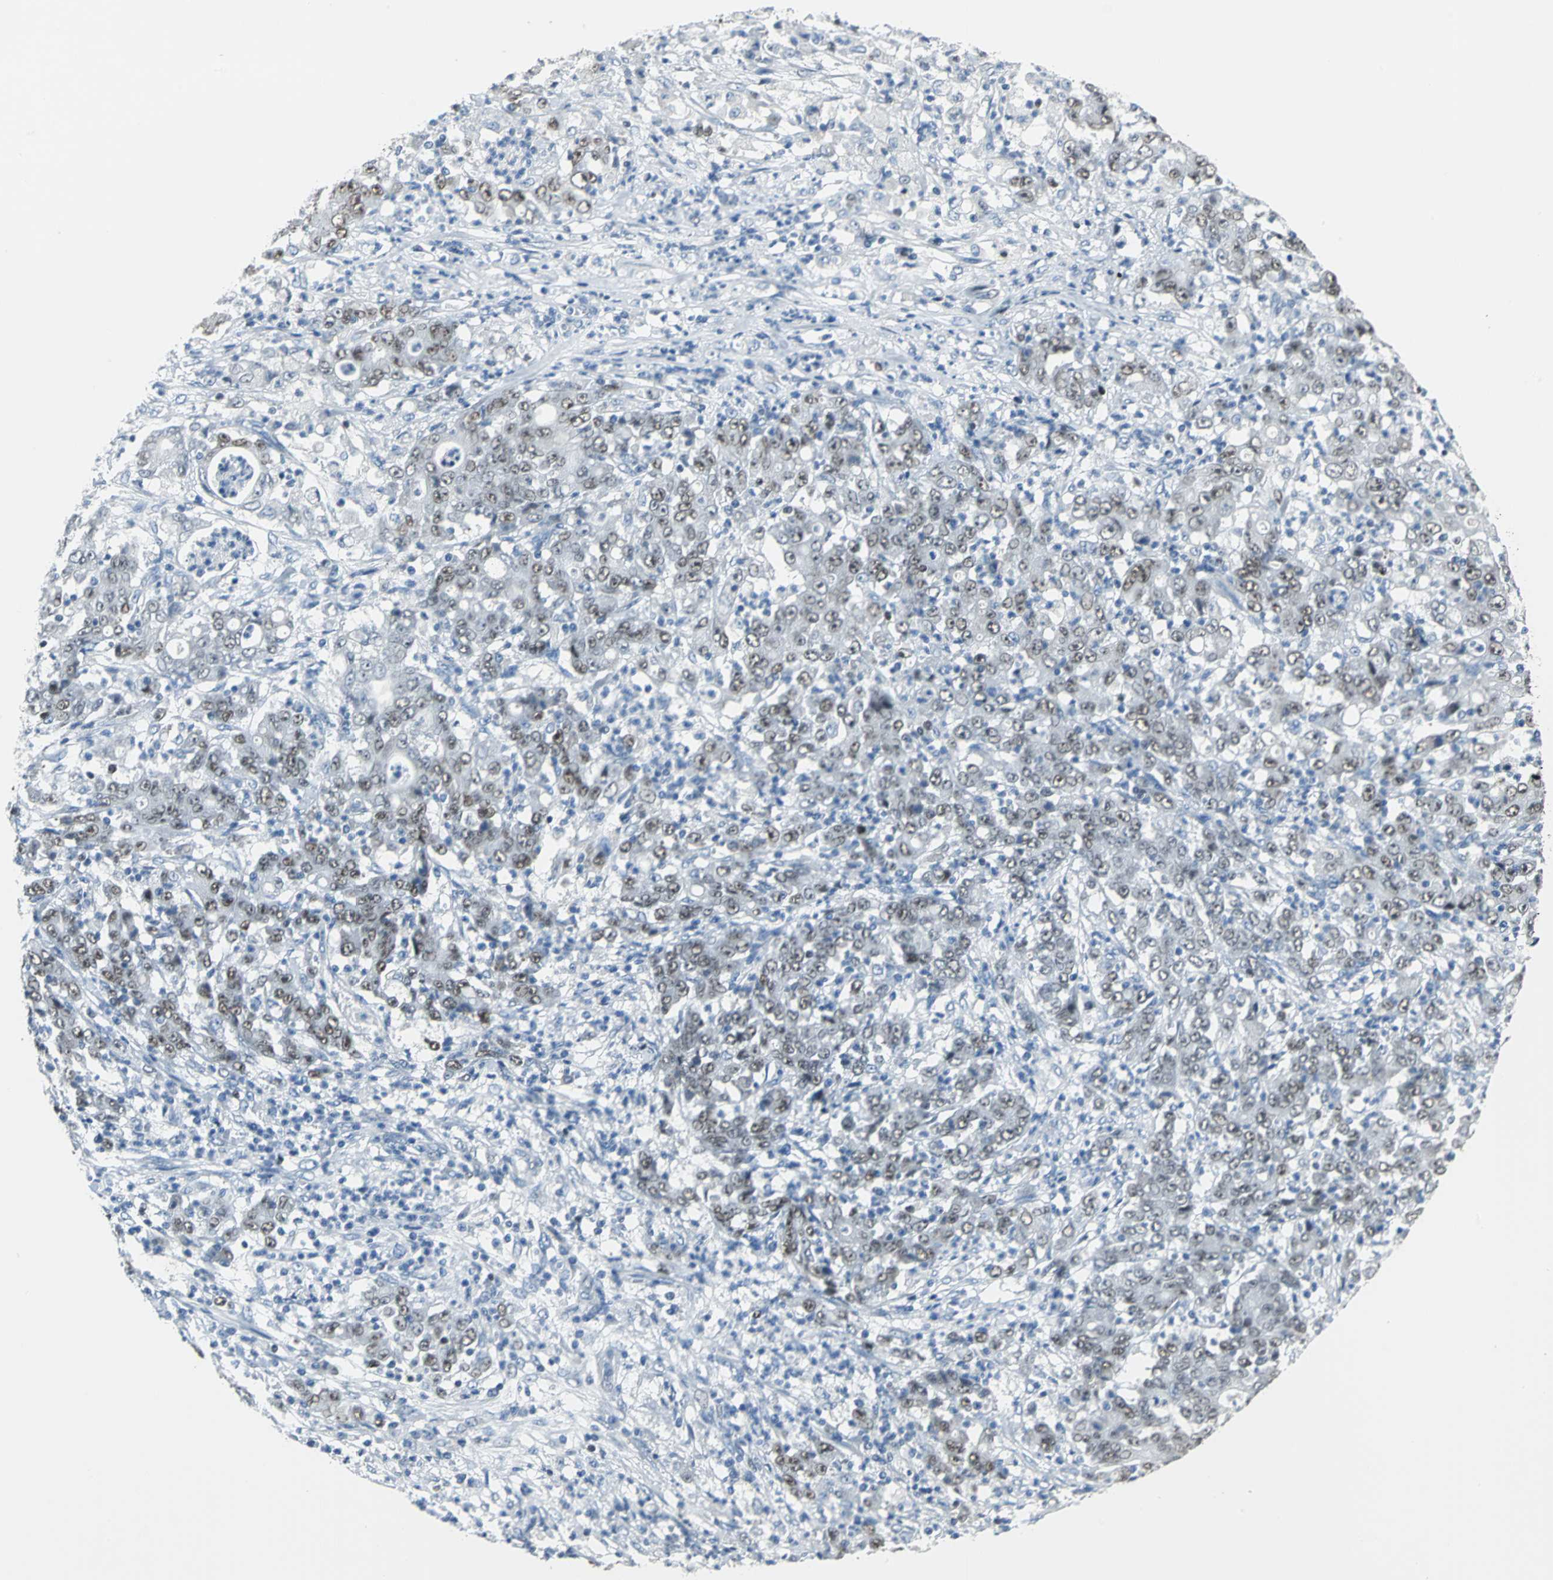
{"staining": {"intensity": "moderate", "quantity": ">75%", "location": "nuclear"}, "tissue": "stomach cancer", "cell_type": "Tumor cells", "image_type": "cancer", "snomed": [{"axis": "morphology", "description": "Adenocarcinoma, NOS"}, {"axis": "topography", "description": "Stomach, lower"}], "caption": "A photomicrograph of human stomach cancer stained for a protein displays moderate nuclear brown staining in tumor cells.", "gene": "MCM3", "patient": {"sex": "female", "age": 71}}